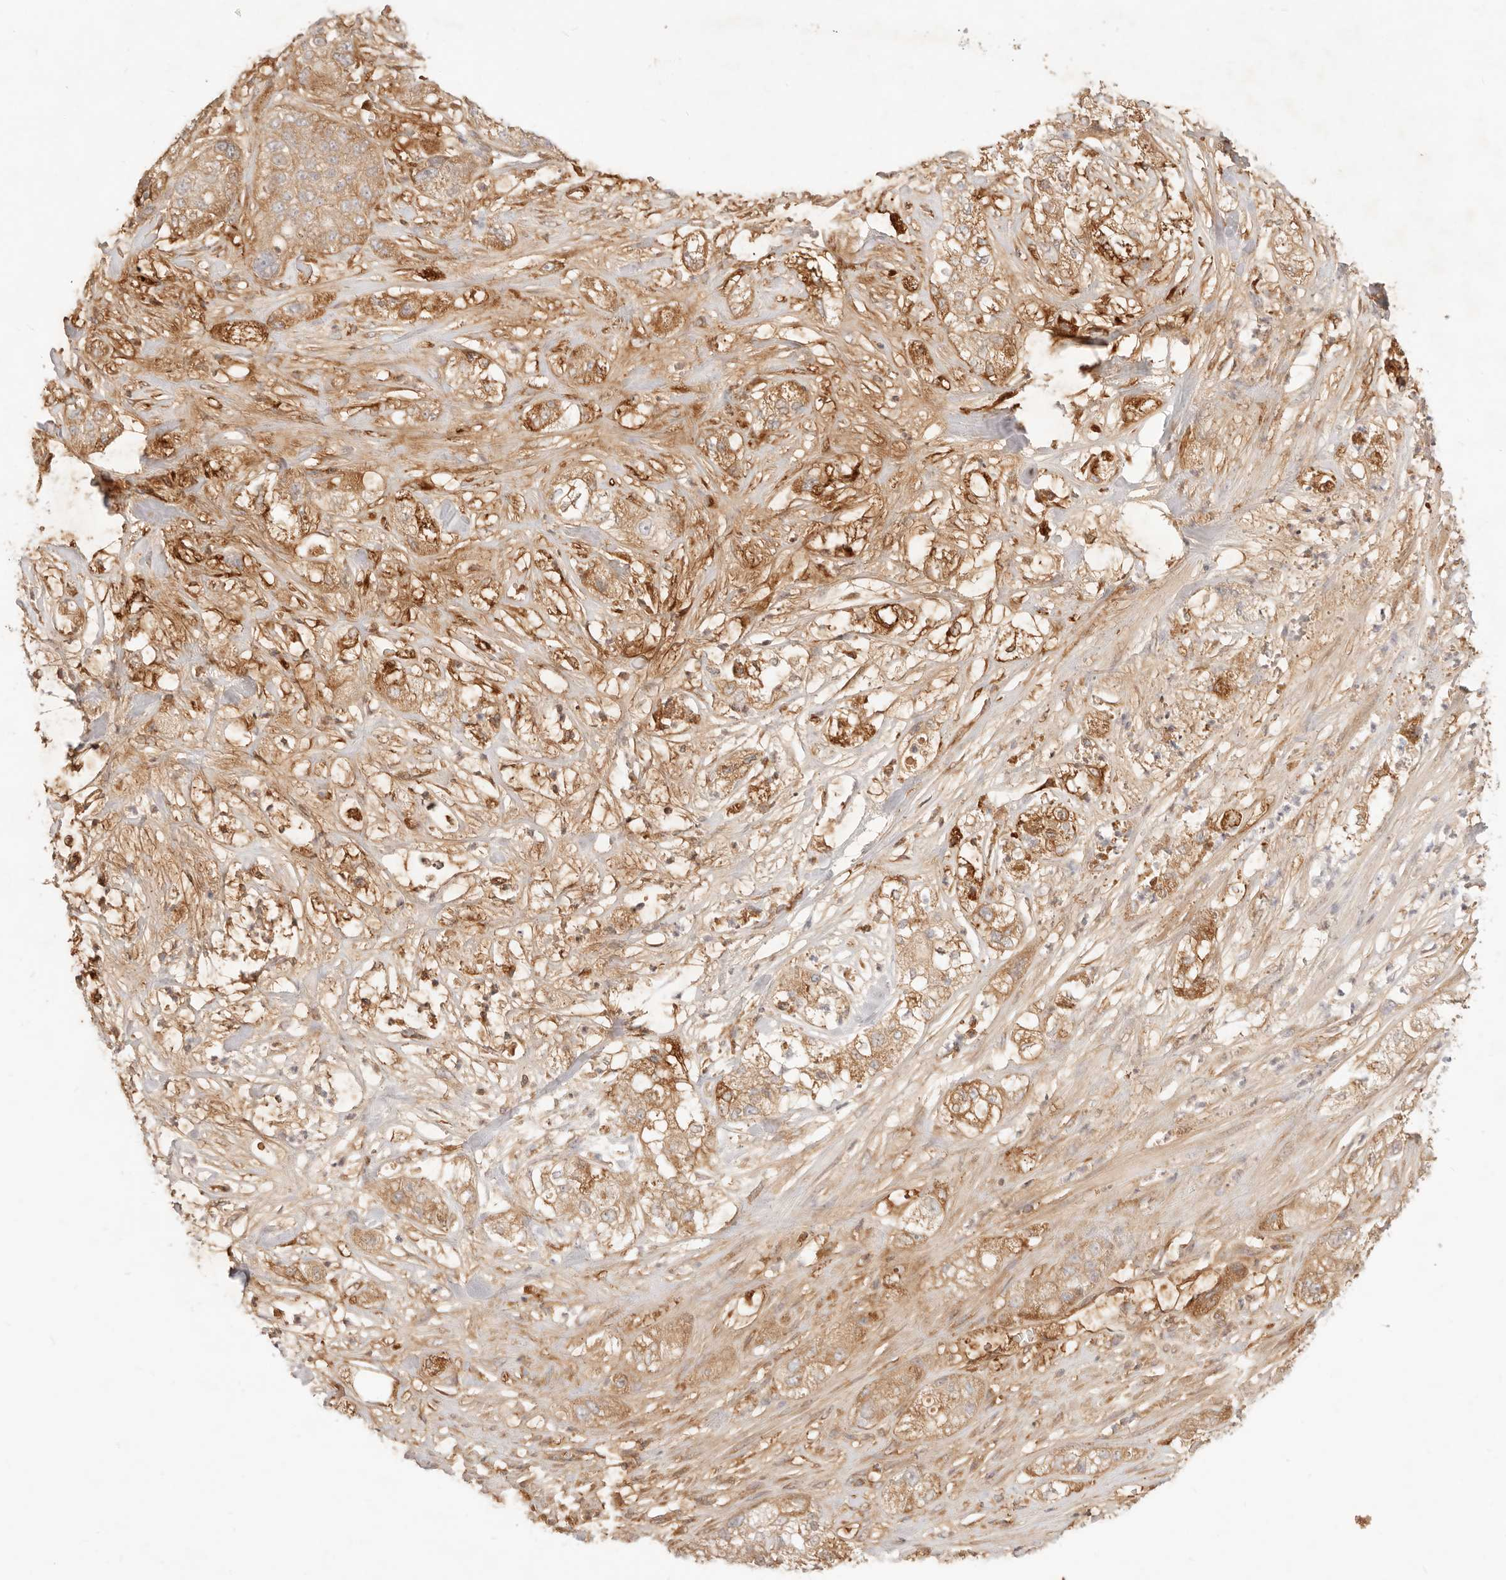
{"staining": {"intensity": "moderate", "quantity": ">75%", "location": "cytoplasmic/membranous"}, "tissue": "pancreatic cancer", "cell_type": "Tumor cells", "image_type": "cancer", "snomed": [{"axis": "morphology", "description": "Adenocarcinoma, NOS"}, {"axis": "topography", "description": "Pancreas"}], "caption": "Immunohistochemical staining of human adenocarcinoma (pancreatic) reveals moderate cytoplasmic/membranous protein positivity in approximately >75% of tumor cells.", "gene": "UBXN10", "patient": {"sex": "female", "age": 78}}